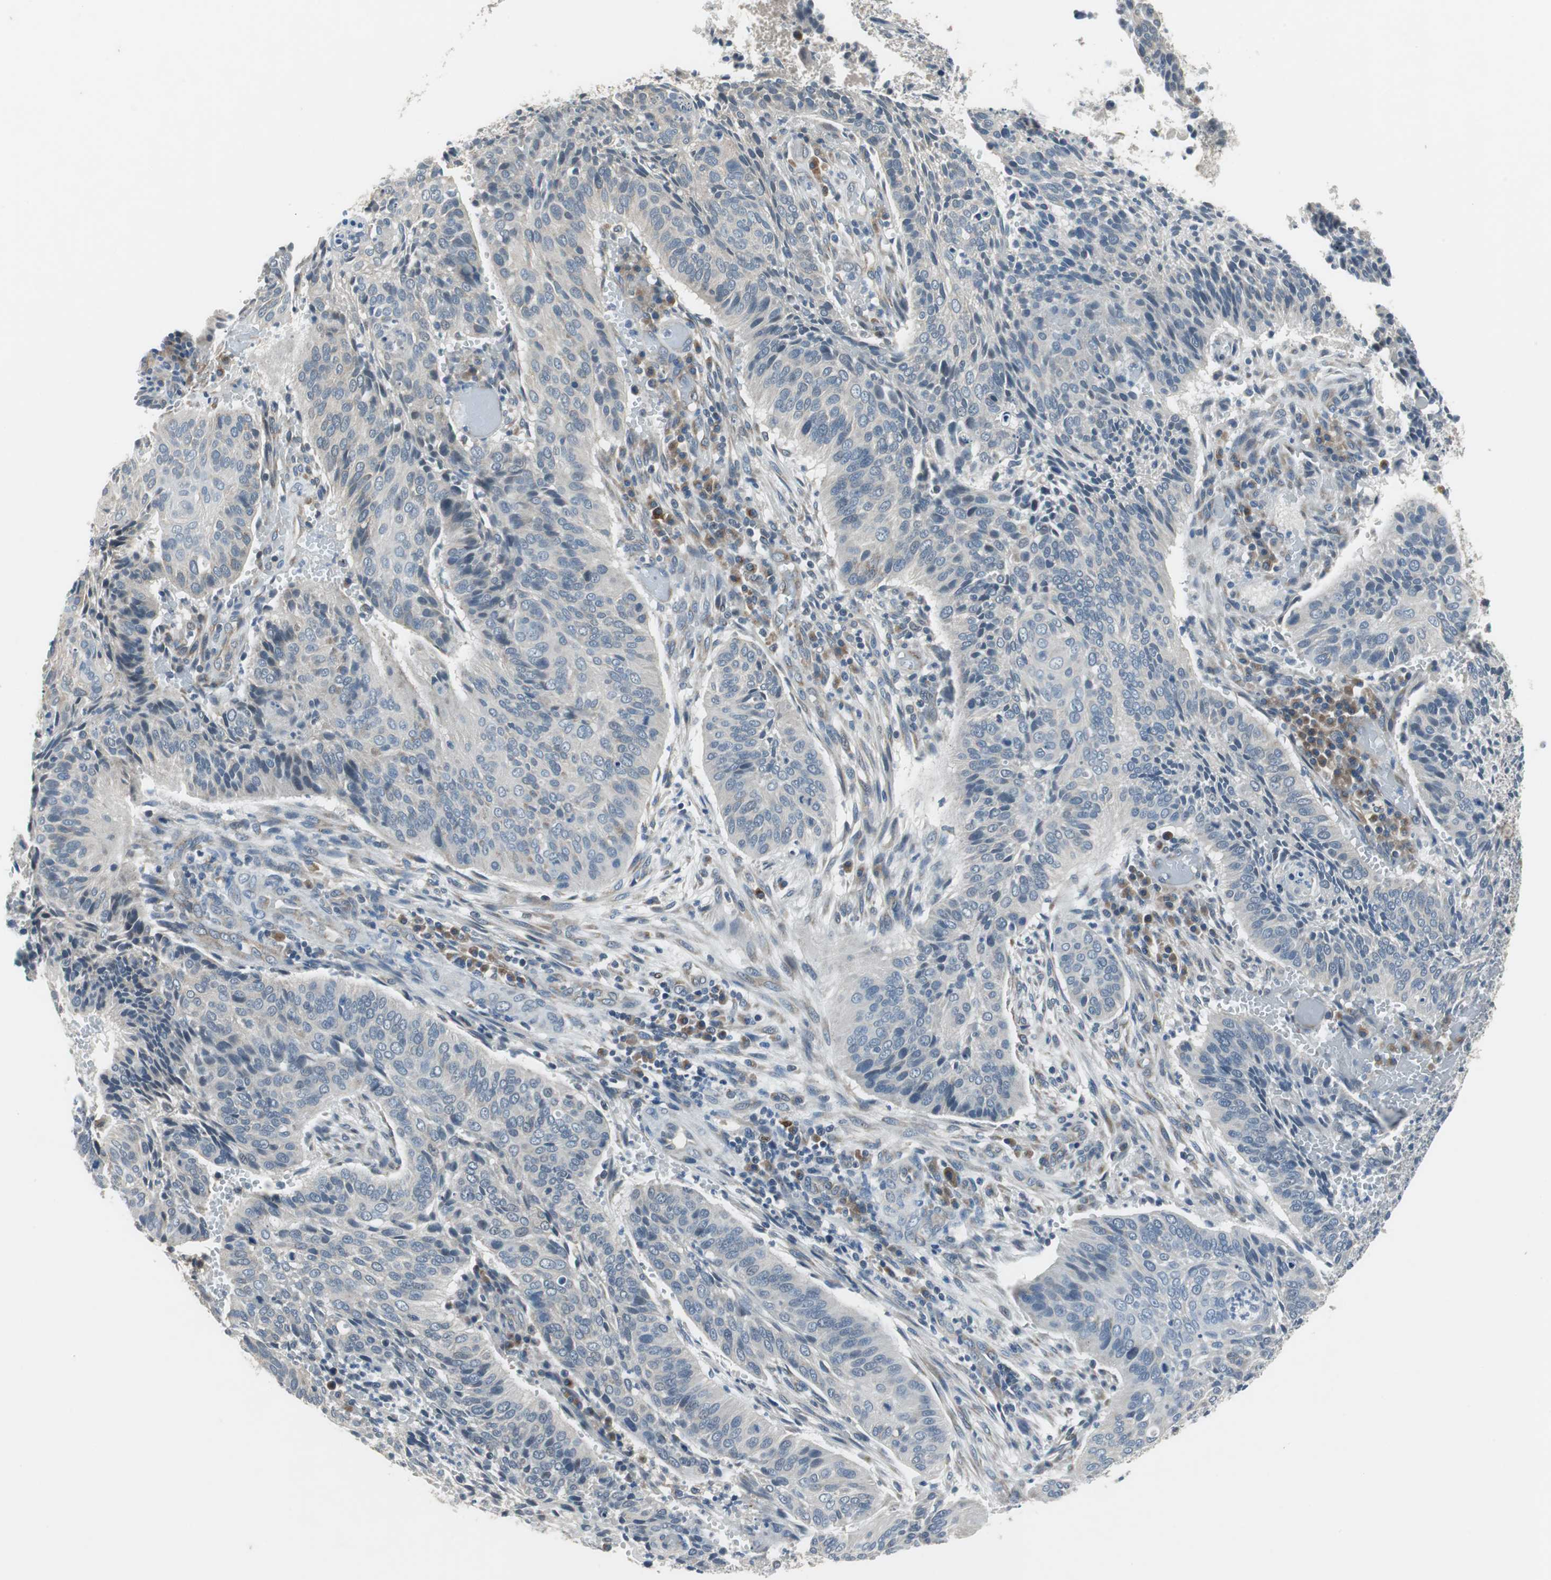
{"staining": {"intensity": "weak", "quantity": "<25%", "location": "cytoplasmic/membranous"}, "tissue": "cervical cancer", "cell_type": "Tumor cells", "image_type": "cancer", "snomed": [{"axis": "morphology", "description": "Squamous cell carcinoma, NOS"}, {"axis": "topography", "description": "Cervix"}], "caption": "Immunohistochemistry (IHC) micrograph of cervical cancer stained for a protein (brown), which exhibits no staining in tumor cells. (Stains: DAB immunohistochemistry with hematoxylin counter stain, Microscopy: brightfield microscopy at high magnification).", "gene": "PLAA", "patient": {"sex": "female", "age": 39}}